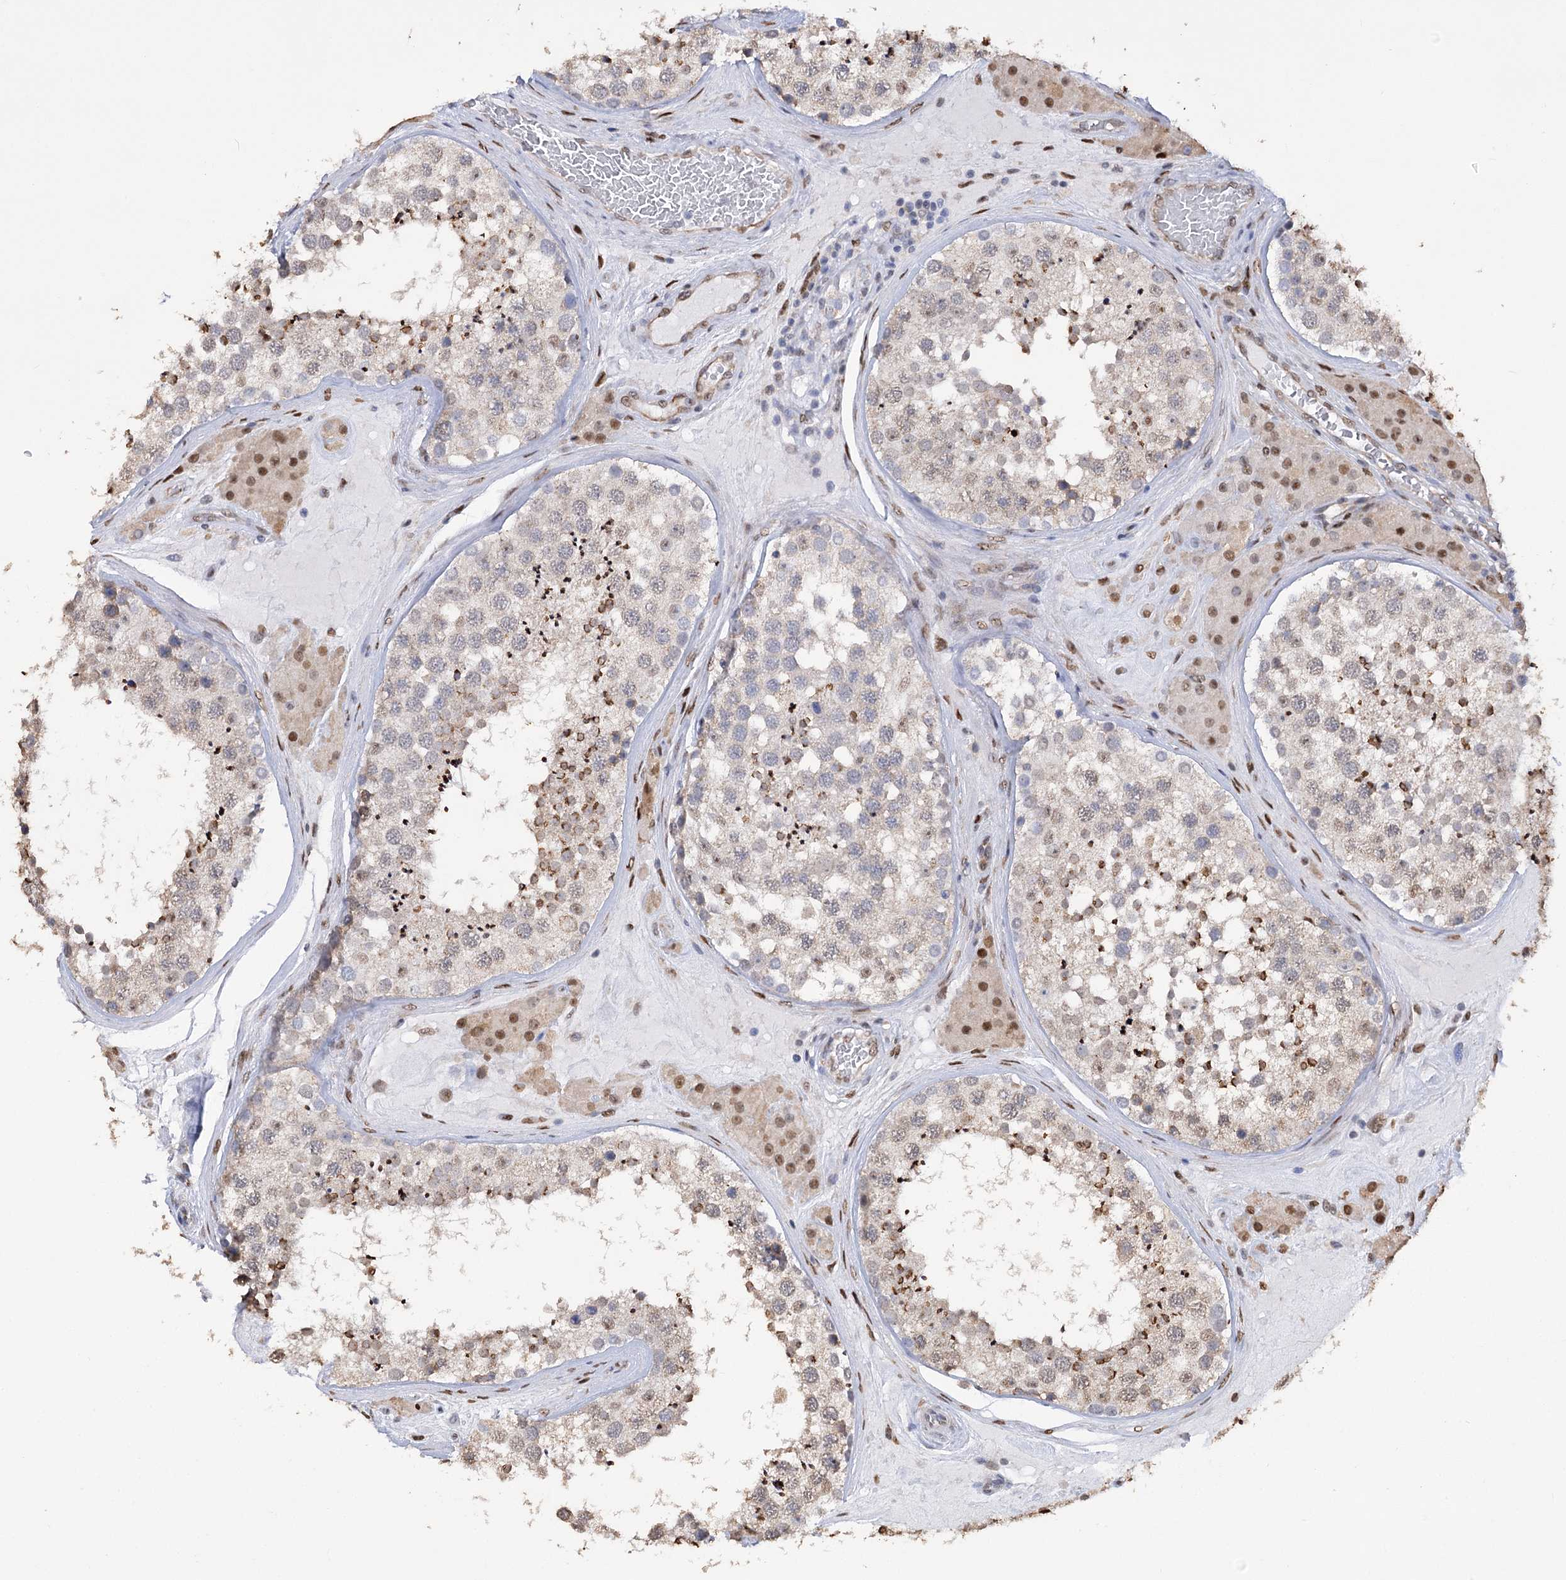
{"staining": {"intensity": "moderate", "quantity": "25%-75%", "location": "cytoplasmic/membranous"}, "tissue": "testis", "cell_type": "Cells in seminiferous ducts", "image_type": "normal", "snomed": [{"axis": "morphology", "description": "Normal tissue, NOS"}, {"axis": "topography", "description": "Testis"}], "caption": "Cells in seminiferous ducts demonstrate medium levels of moderate cytoplasmic/membranous staining in about 25%-75% of cells in benign testis. (DAB (3,3'-diaminobenzidine) IHC with brightfield microscopy, high magnification).", "gene": "NFU1", "patient": {"sex": "male", "age": 46}}